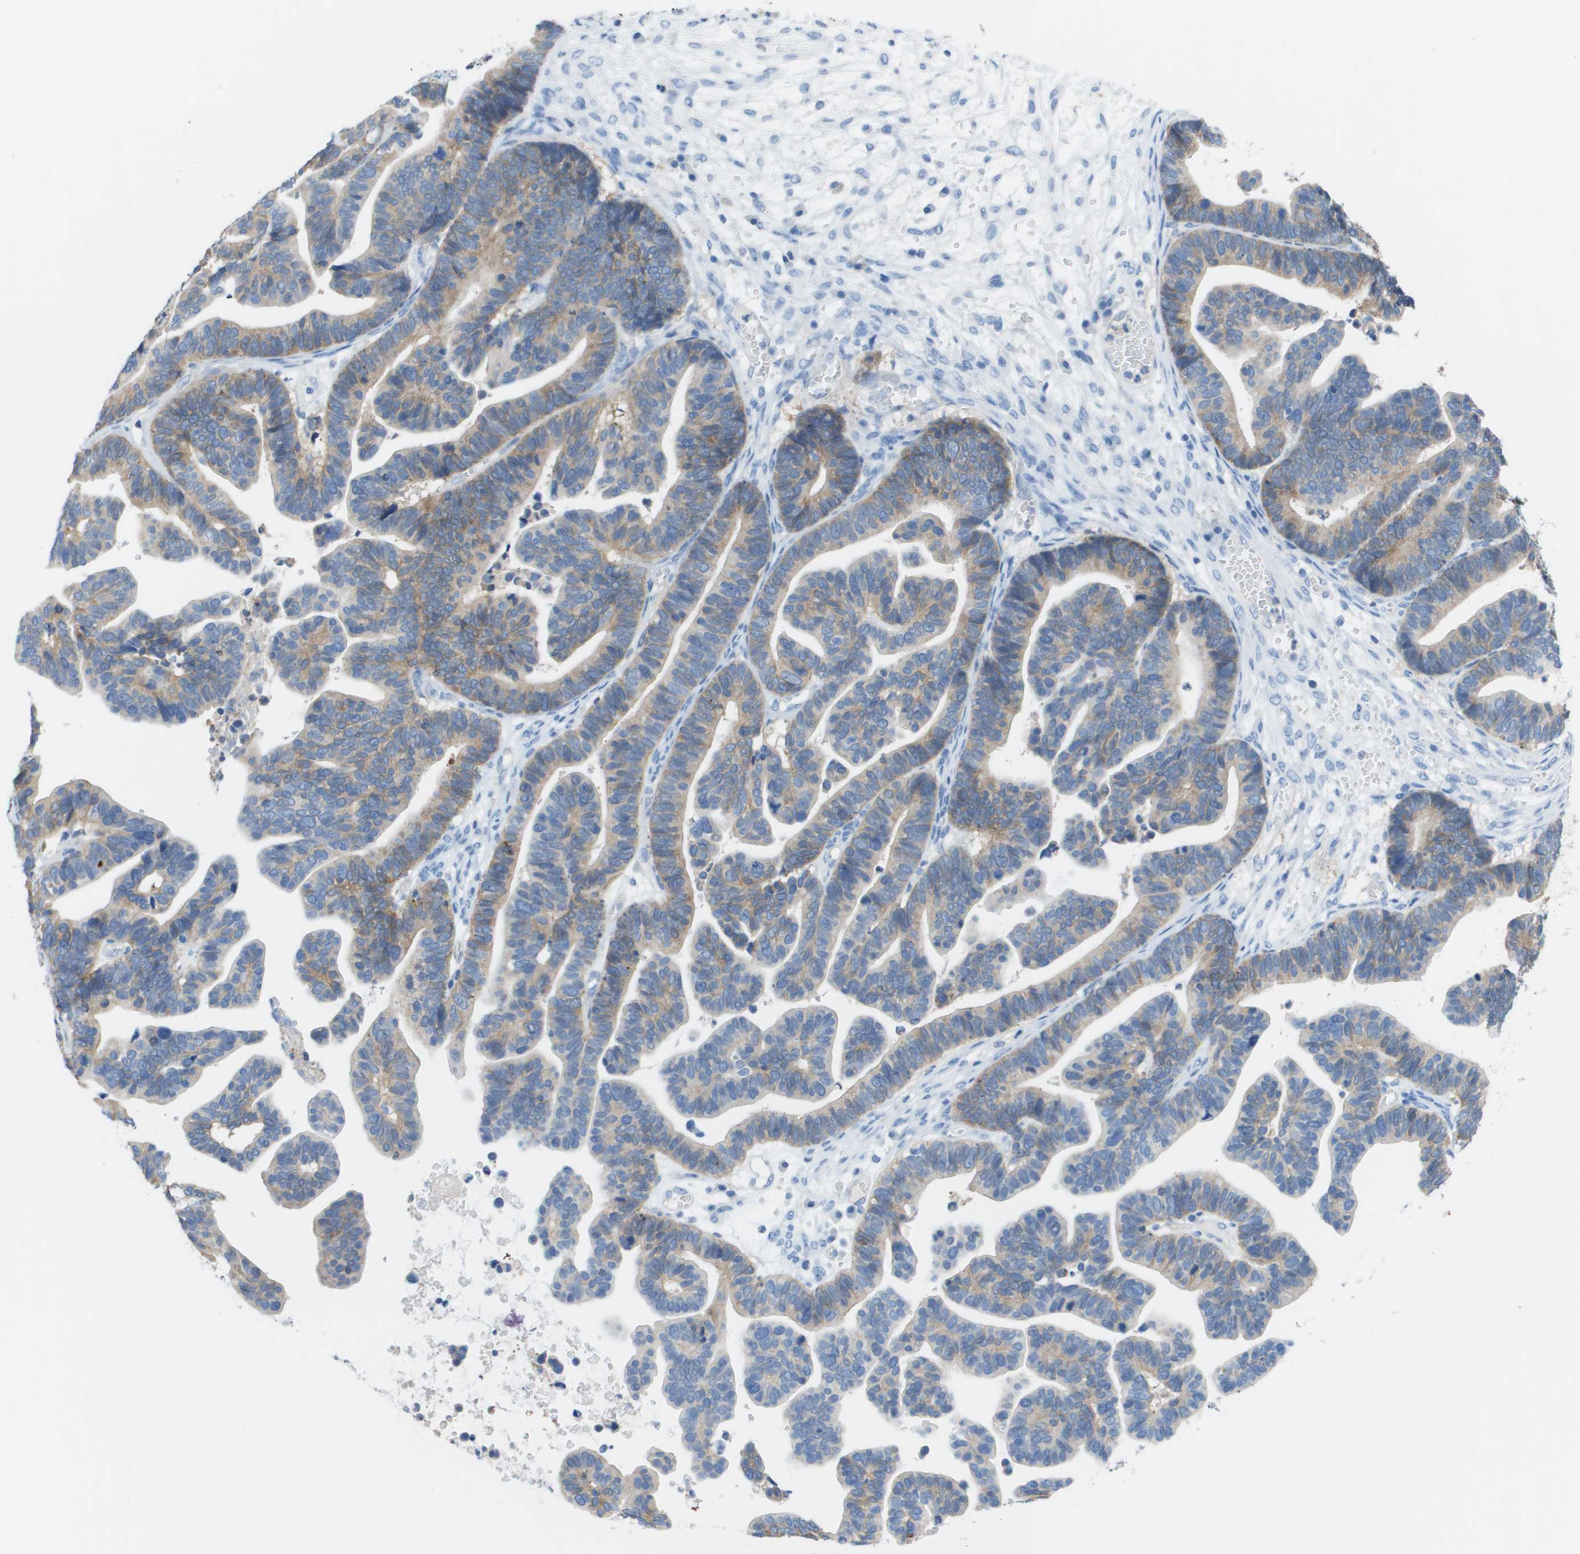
{"staining": {"intensity": "moderate", "quantity": "25%-75%", "location": "cytoplasmic/membranous"}, "tissue": "ovarian cancer", "cell_type": "Tumor cells", "image_type": "cancer", "snomed": [{"axis": "morphology", "description": "Cystadenocarcinoma, serous, NOS"}, {"axis": "topography", "description": "Ovary"}], "caption": "This is a micrograph of IHC staining of ovarian cancer, which shows moderate expression in the cytoplasmic/membranous of tumor cells.", "gene": "CD46", "patient": {"sex": "female", "age": 56}}